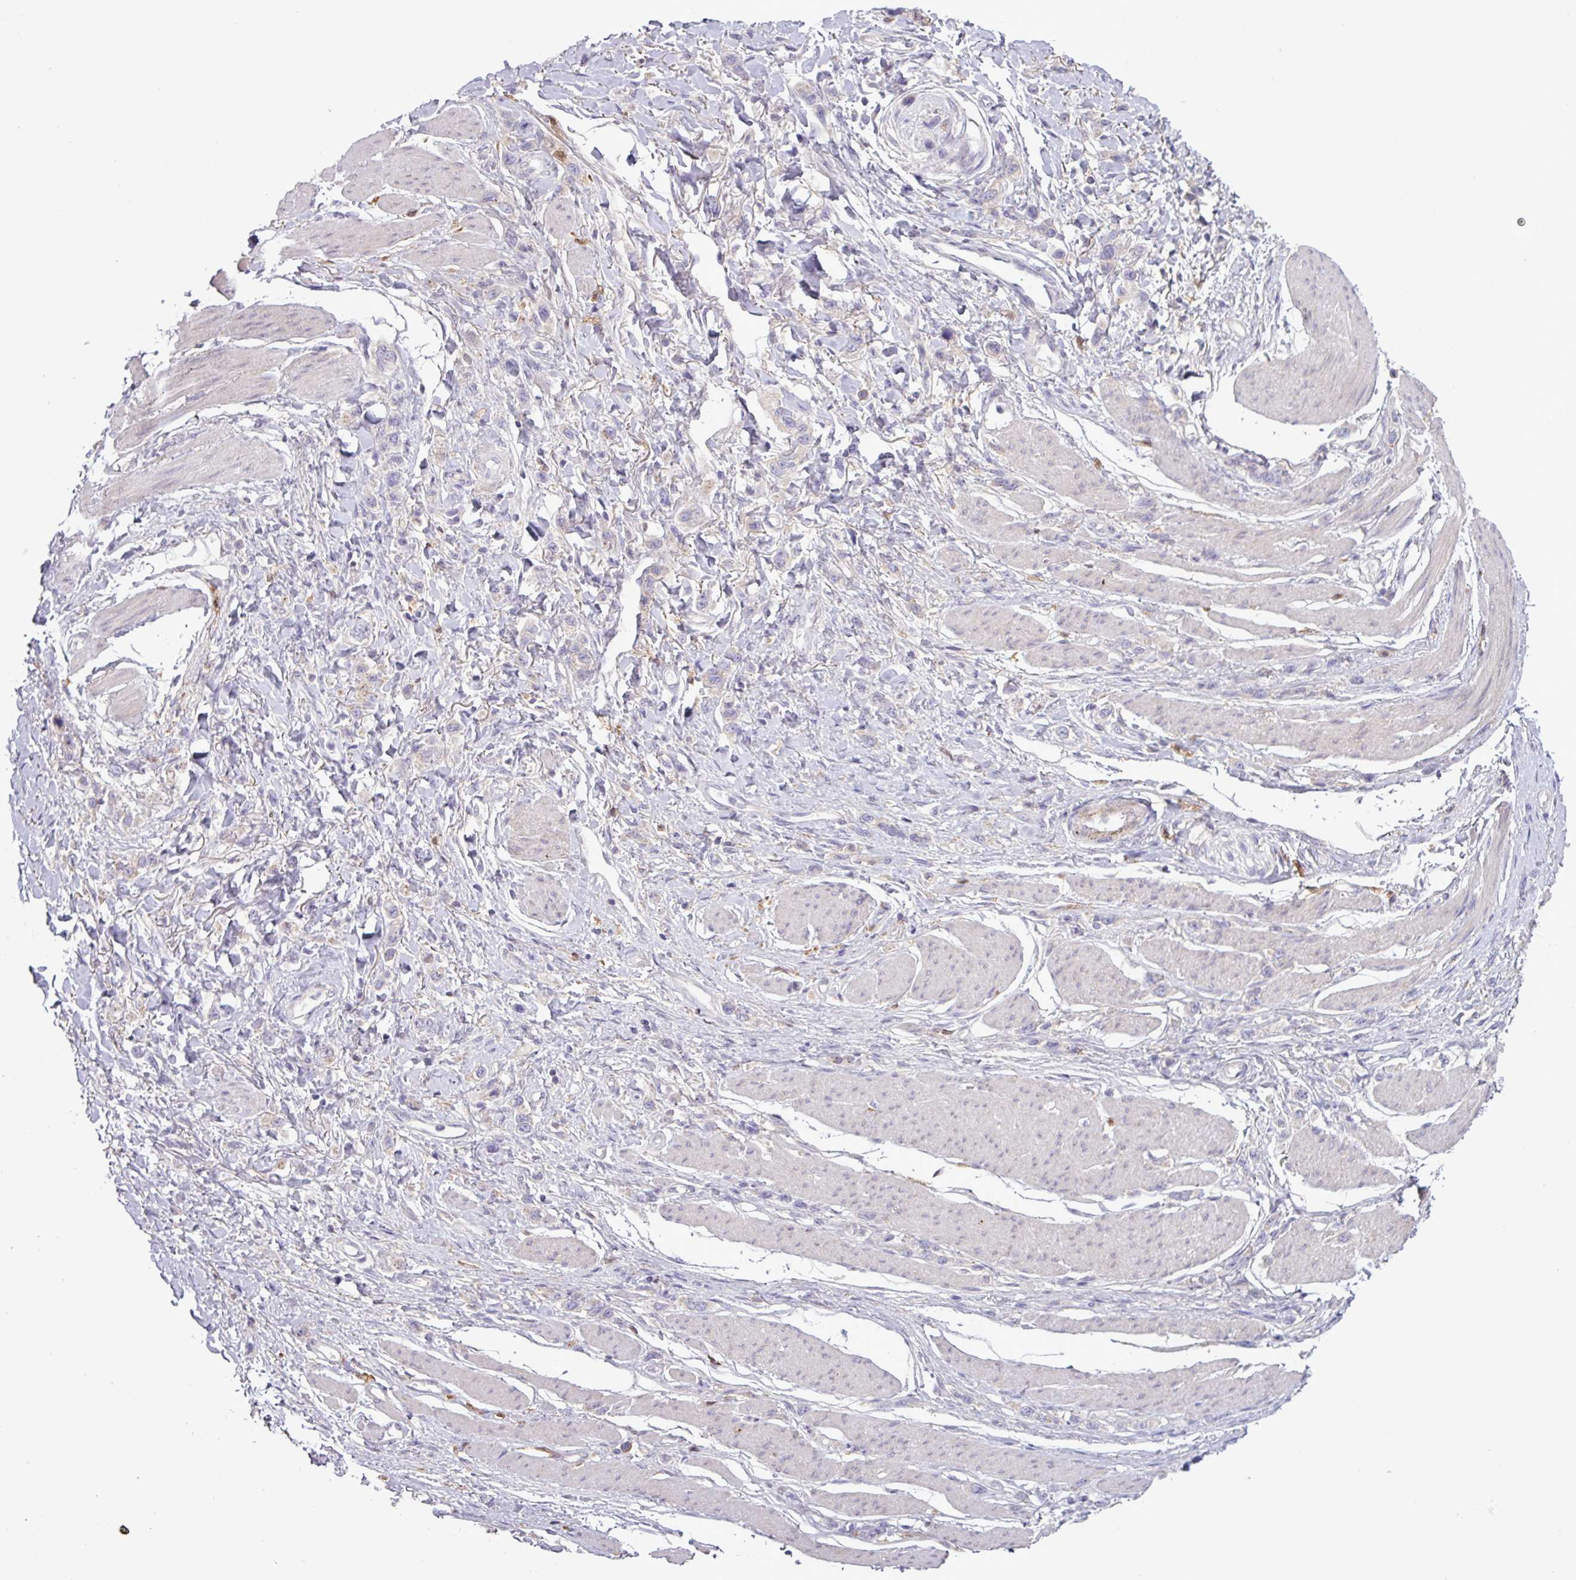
{"staining": {"intensity": "negative", "quantity": "none", "location": "none"}, "tissue": "stomach cancer", "cell_type": "Tumor cells", "image_type": "cancer", "snomed": [{"axis": "morphology", "description": "Adenocarcinoma, NOS"}, {"axis": "topography", "description": "Stomach"}], "caption": "Immunohistochemical staining of adenocarcinoma (stomach) reveals no significant staining in tumor cells.", "gene": "C4B", "patient": {"sex": "female", "age": 65}}